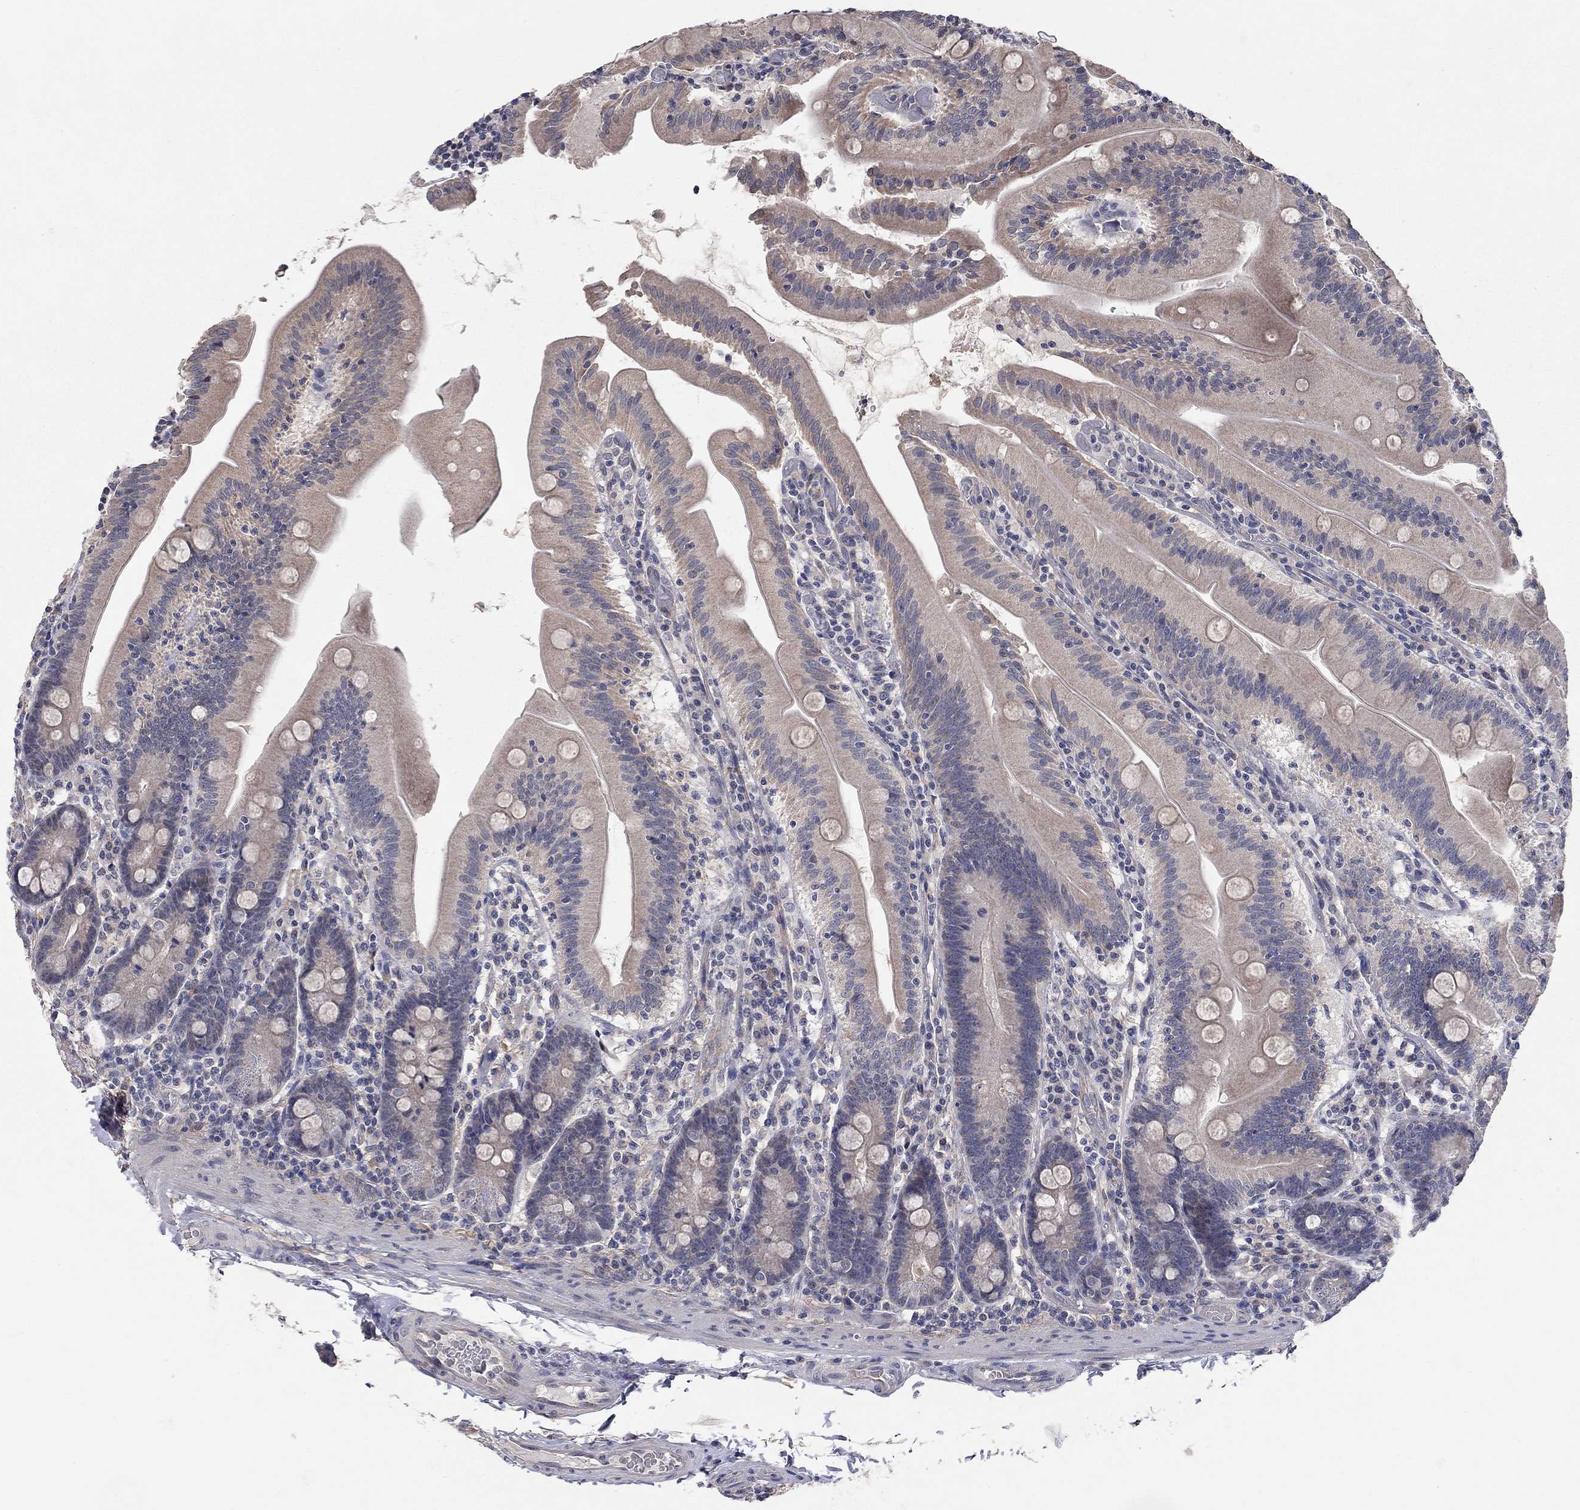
{"staining": {"intensity": "weak", "quantity": "25%-75%", "location": "cytoplasmic/membranous"}, "tissue": "small intestine", "cell_type": "Glandular cells", "image_type": "normal", "snomed": [{"axis": "morphology", "description": "Normal tissue, NOS"}, {"axis": "topography", "description": "Small intestine"}], "caption": "IHC image of unremarkable human small intestine stained for a protein (brown), which demonstrates low levels of weak cytoplasmic/membranous positivity in about 25%-75% of glandular cells.", "gene": "WASF3", "patient": {"sex": "male", "age": 37}}